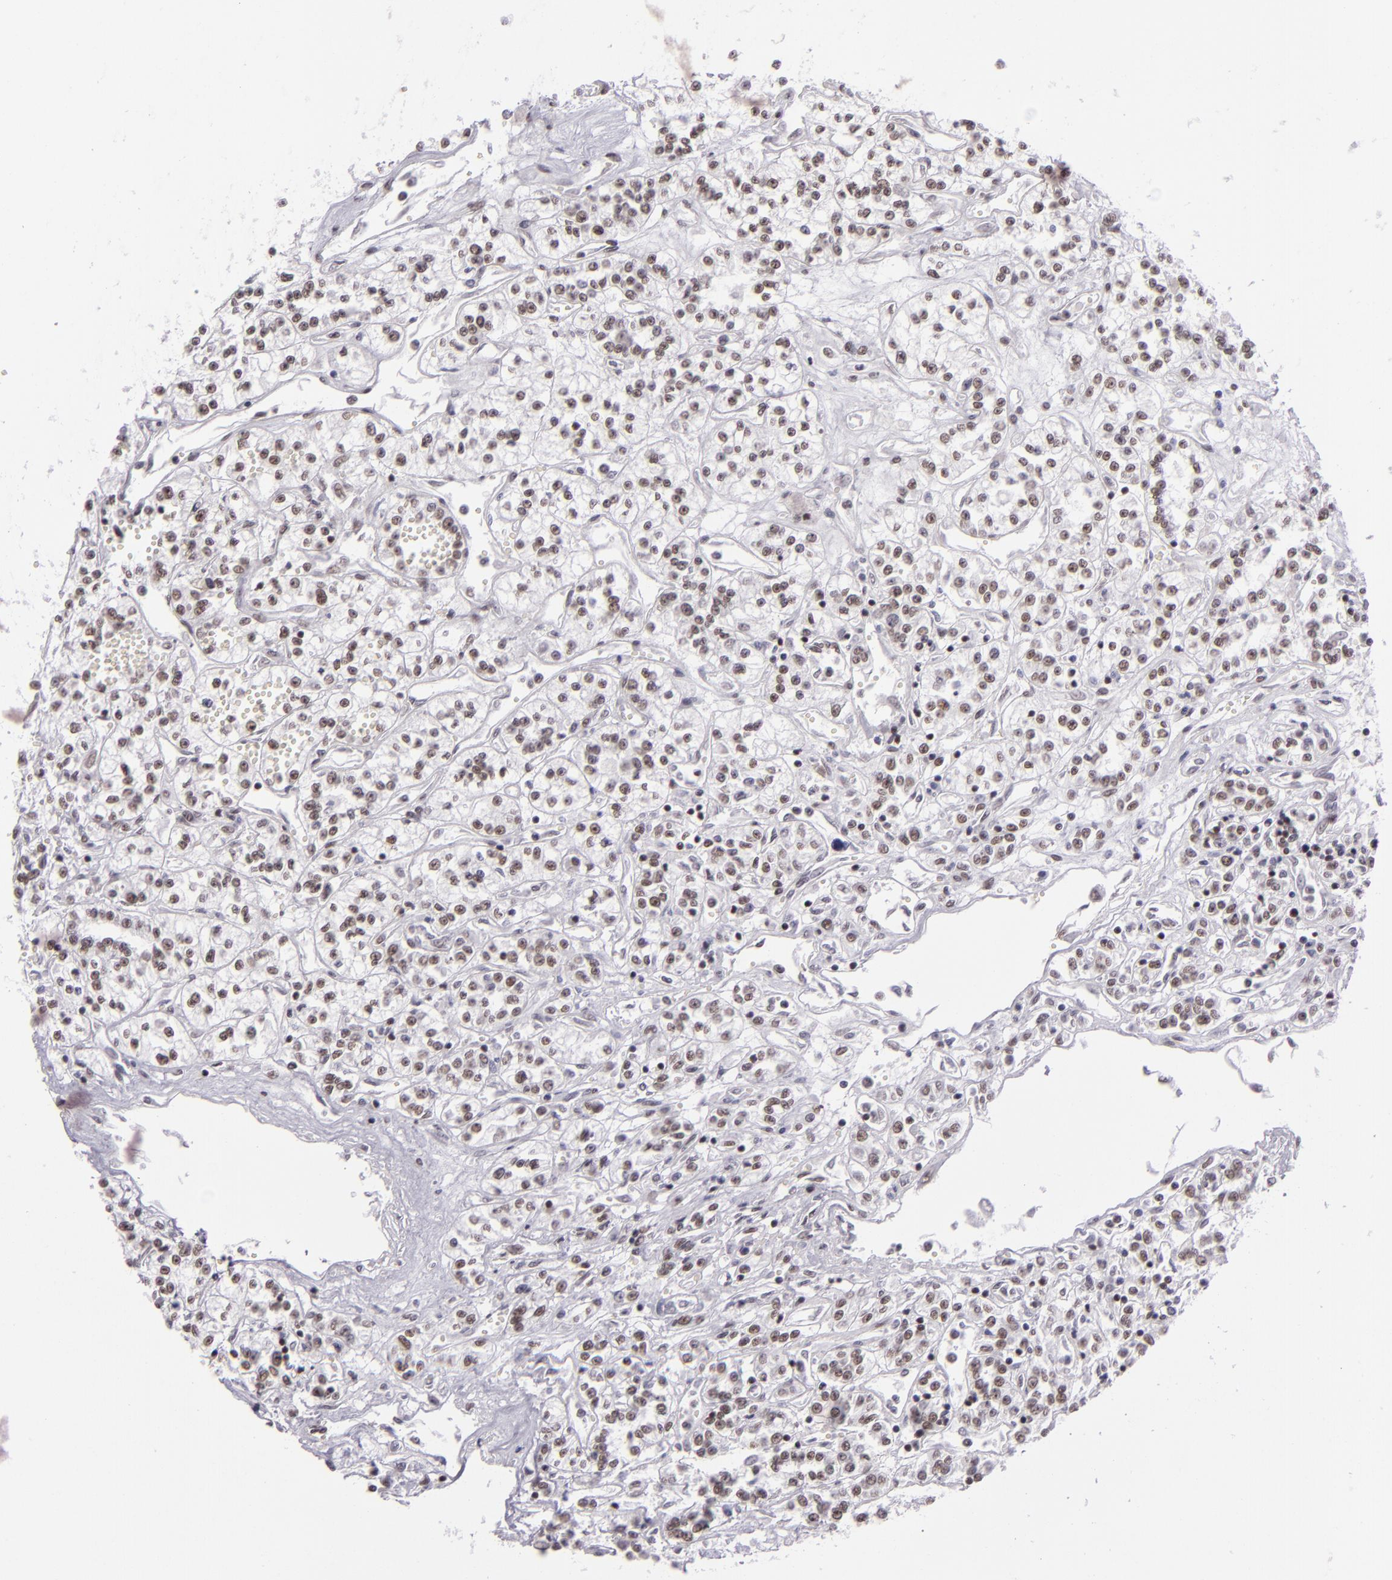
{"staining": {"intensity": "weak", "quantity": "25%-75%", "location": "nuclear"}, "tissue": "renal cancer", "cell_type": "Tumor cells", "image_type": "cancer", "snomed": [{"axis": "morphology", "description": "Adenocarcinoma, NOS"}, {"axis": "topography", "description": "Kidney"}], "caption": "Human adenocarcinoma (renal) stained with a brown dye shows weak nuclear positive positivity in approximately 25%-75% of tumor cells.", "gene": "BRD8", "patient": {"sex": "female", "age": 76}}